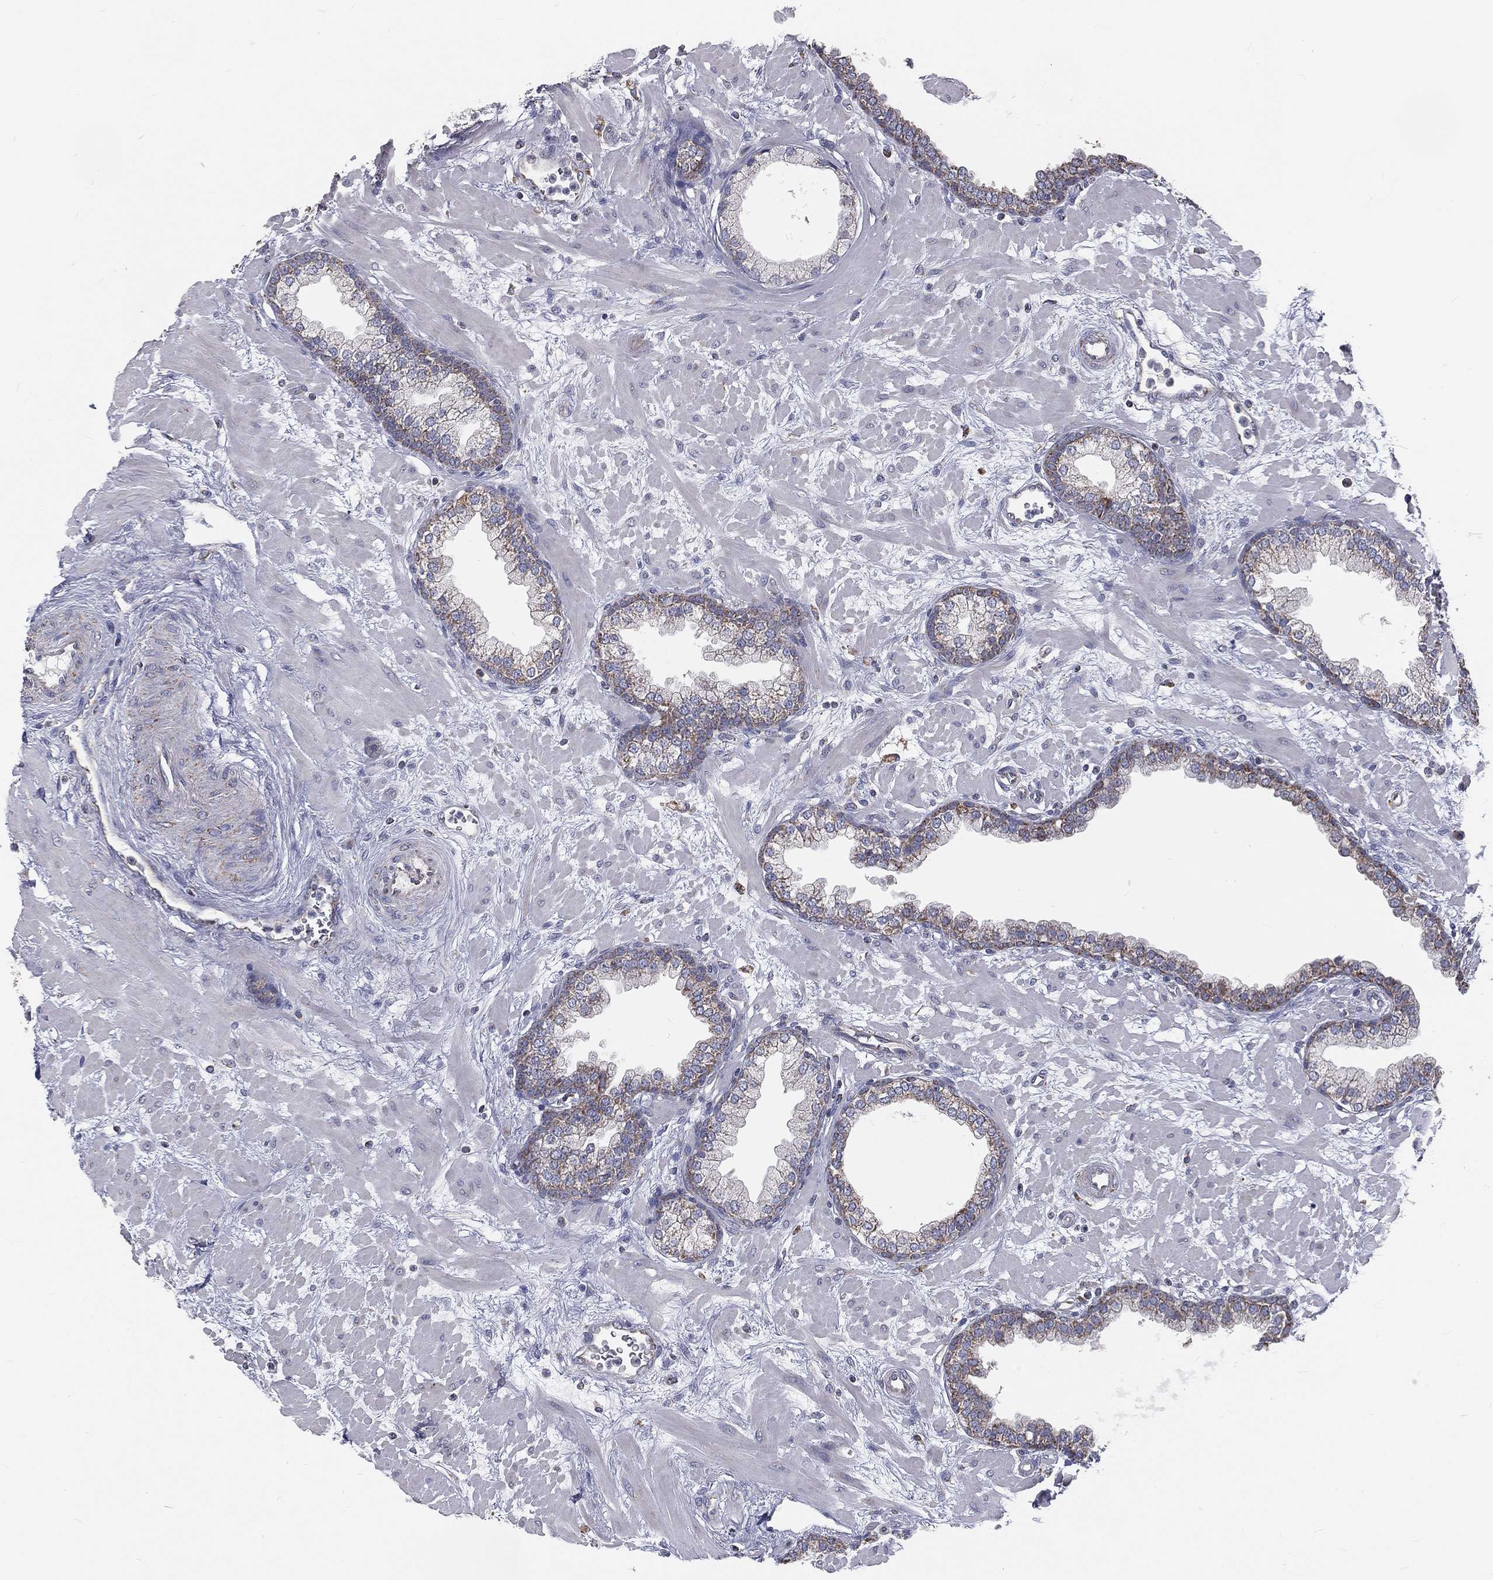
{"staining": {"intensity": "weak", "quantity": "25%-75%", "location": "cytoplasmic/membranous"}, "tissue": "prostate", "cell_type": "Glandular cells", "image_type": "normal", "snomed": [{"axis": "morphology", "description": "Normal tissue, NOS"}, {"axis": "topography", "description": "Prostate"}], "caption": "The immunohistochemical stain shows weak cytoplasmic/membranous expression in glandular cells of benign prostate.", "gene": "HADH", "patient": {"sex": "male", "age": 63}}